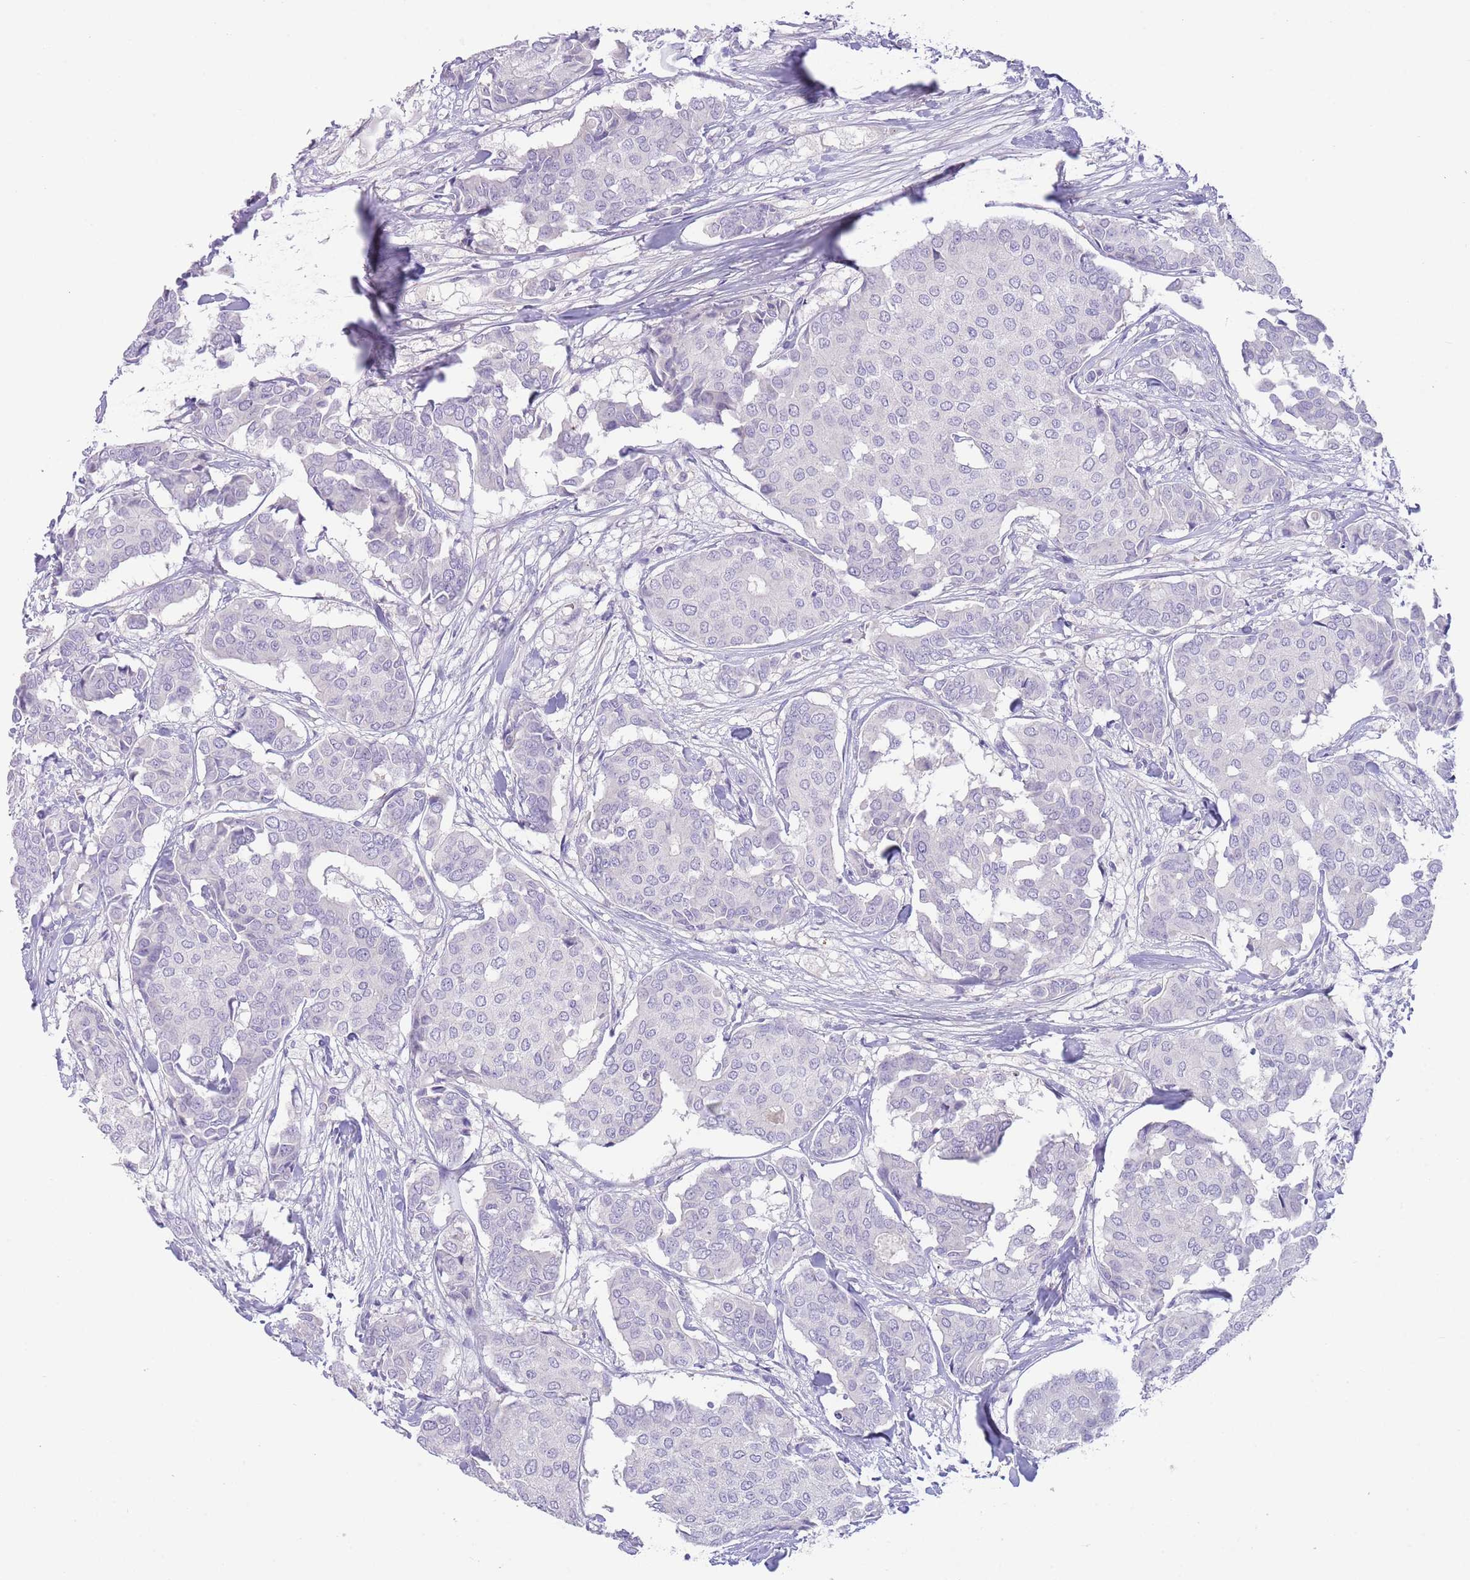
{"staining": {"intensity": "negative", "quantity": "none", "location": "none"}, "tissue": "breast cancer", "cell_type": "Tumor cells", "image_type": "cancer", "snomed": [{"axis": "morphology", "description": "Duct carcinoma"}, {"axis": "topography", "description": "Breast"}], "caption": "Micrograph shows no protein positivity in tumor cells of breast invasive ductal carcinoma tissue.", "gene": "SFTPA1", "patient": {"sex": "female", "age": 75}}